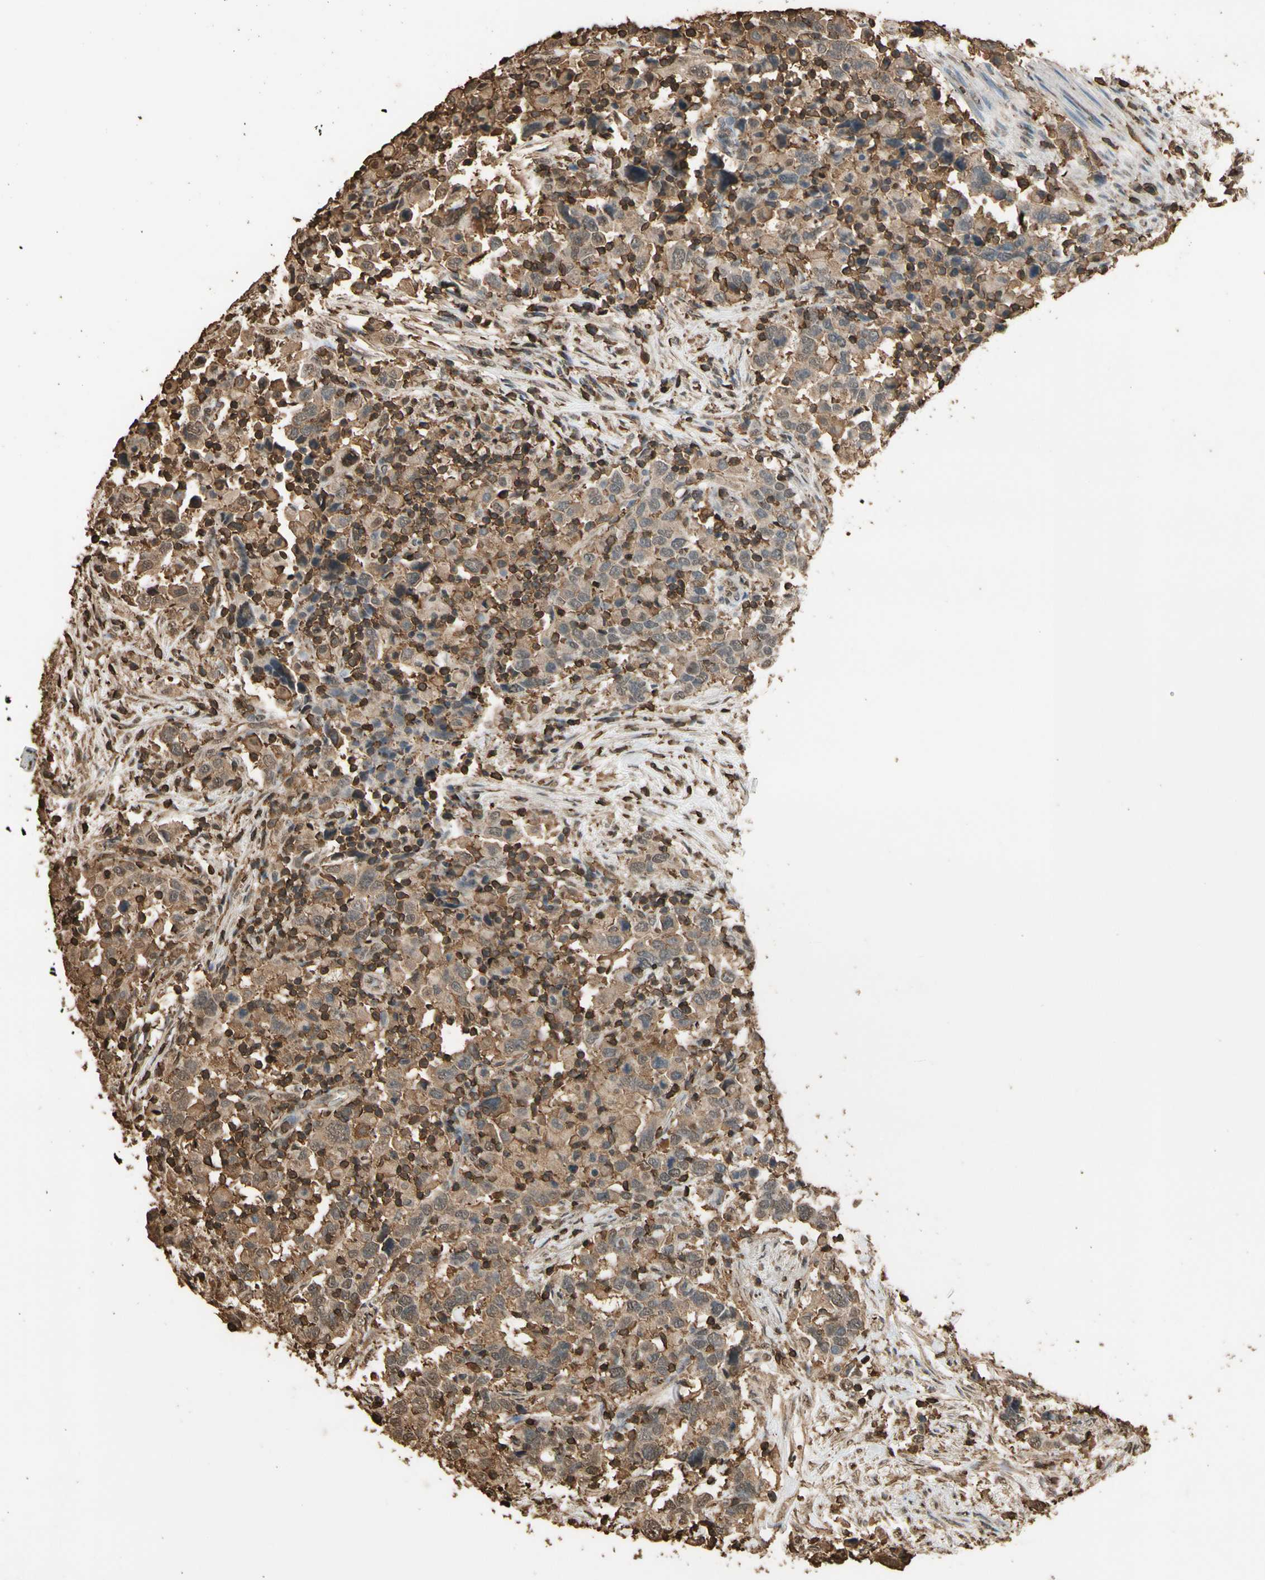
{"staining": {"intensity": "moderate", "quantity": ">75%", "location": "cytoplasmic/membranous"}, "tissue": "urothelial cancer", "cell_type": "Tumor cells", "image_type": "cancer", "snomed": [{"axis": "morphology", "description": "Urothelial carcinoma, High grade"}, {"axis": "topography", "description": "Urinary bladder"}], "caption": "Protein analysis of high-grade urothelial carcinoma tissue reveals moderate cytoplasmic/membranous staining in about >75% of tumor cells. Using DAB (brown) and hematoxylin (blue) stains, captured at high magnification using brightfield microscopy.", "gene": "TNFSF13B", "patient": {"sex": "male", "age": 61}}